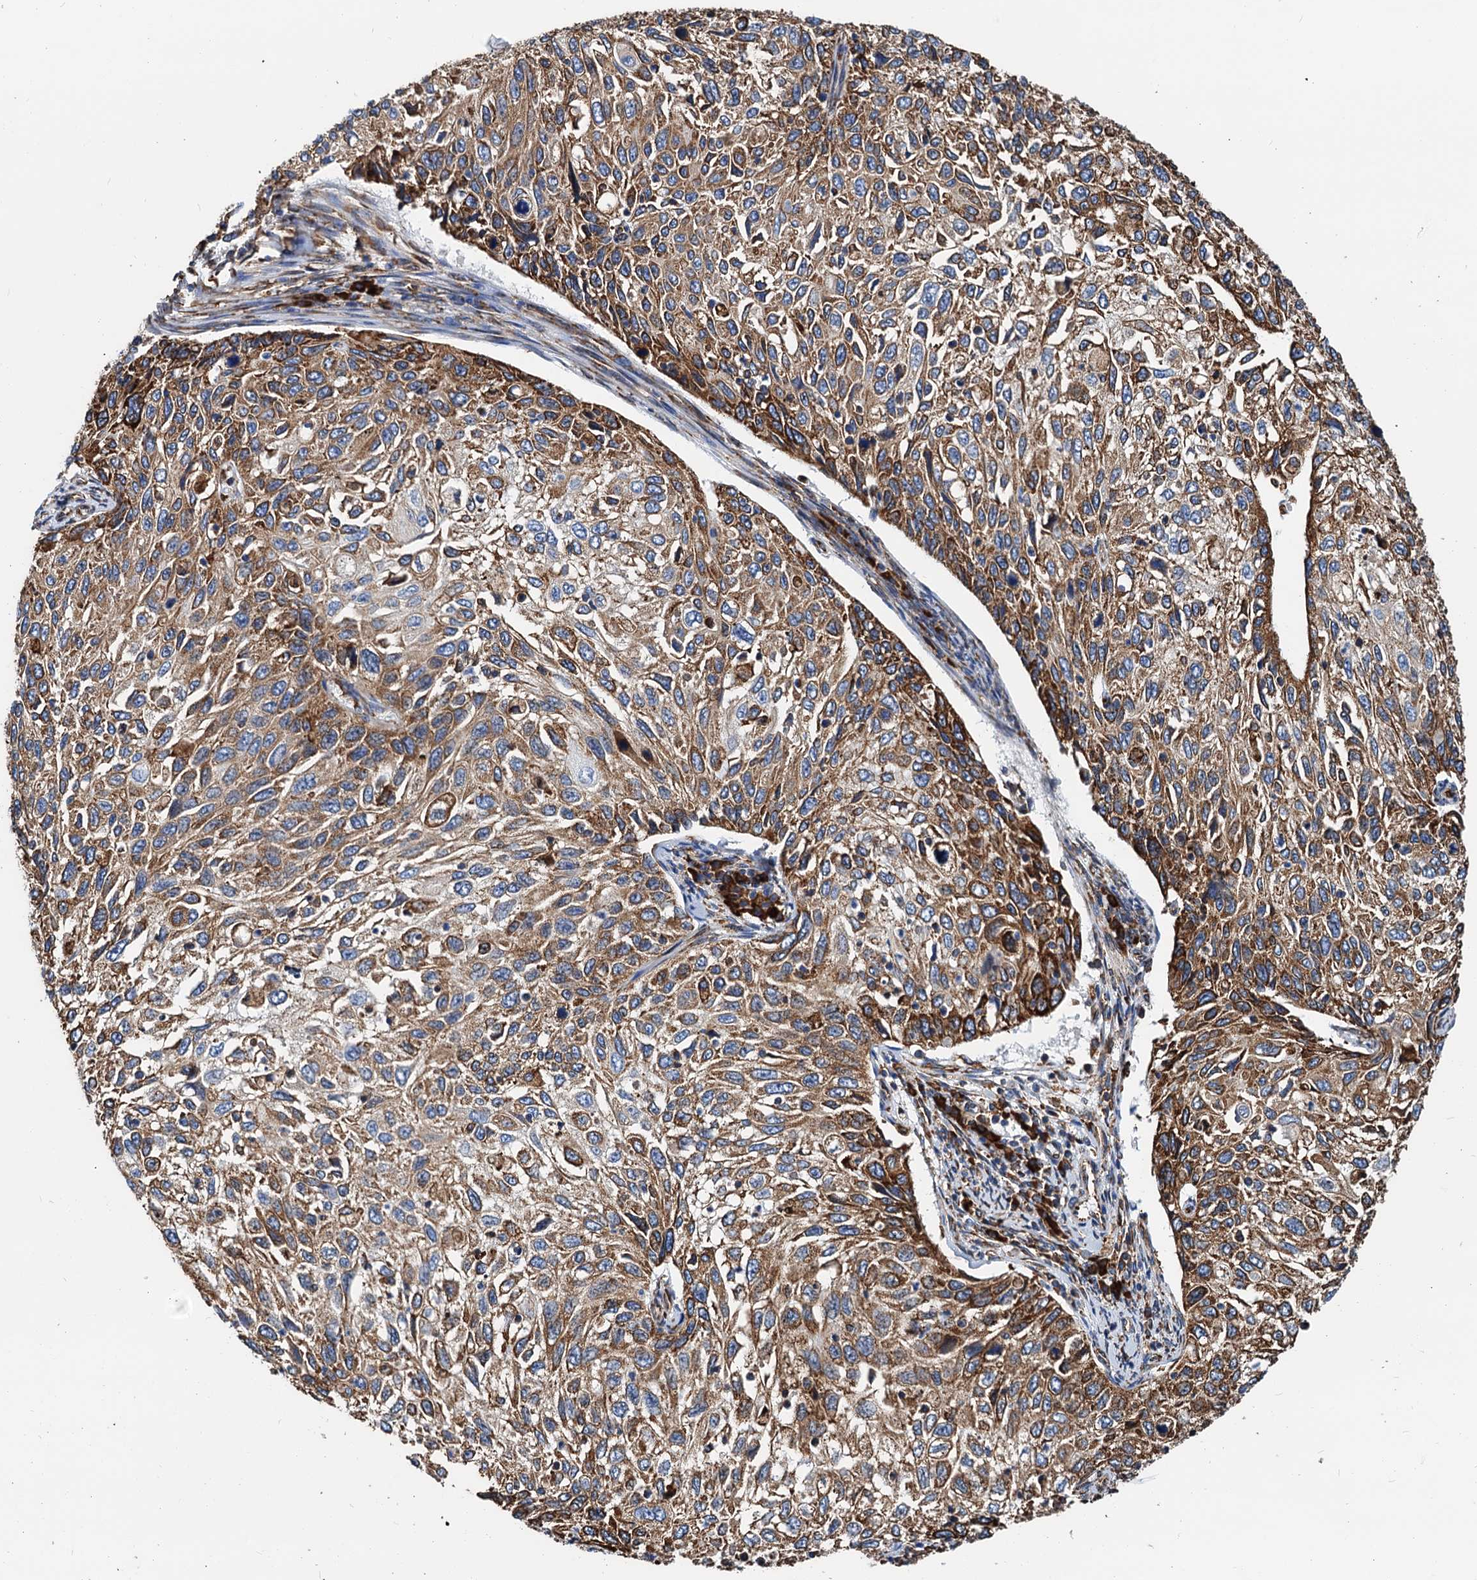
{"staining": {"intensity": "strong", "quantity": "25%-75%", "location": "cytoplasmic/membranous"}, "tissue": "cervical cancer", "cell_type": "Tumor cells", "image_type": "cancer", "snomed": [{"axis": "morphology", "description": "Squamous cell carcinoma, NOS"}, {"axis": "topography", "description": "Cervix"}], "caption": "Immunohistochemistry of cervical cancer reveals high levels of strong cytoplasmic/membranous expression in approximately 25%-75% of tumor cells. (DAB (3,3'-diaminobenzidine) = brown stain, brightfield microscopy at high magnification).", "gene": "HSPA5", "patient": {"sex": "female", "age": 70}}